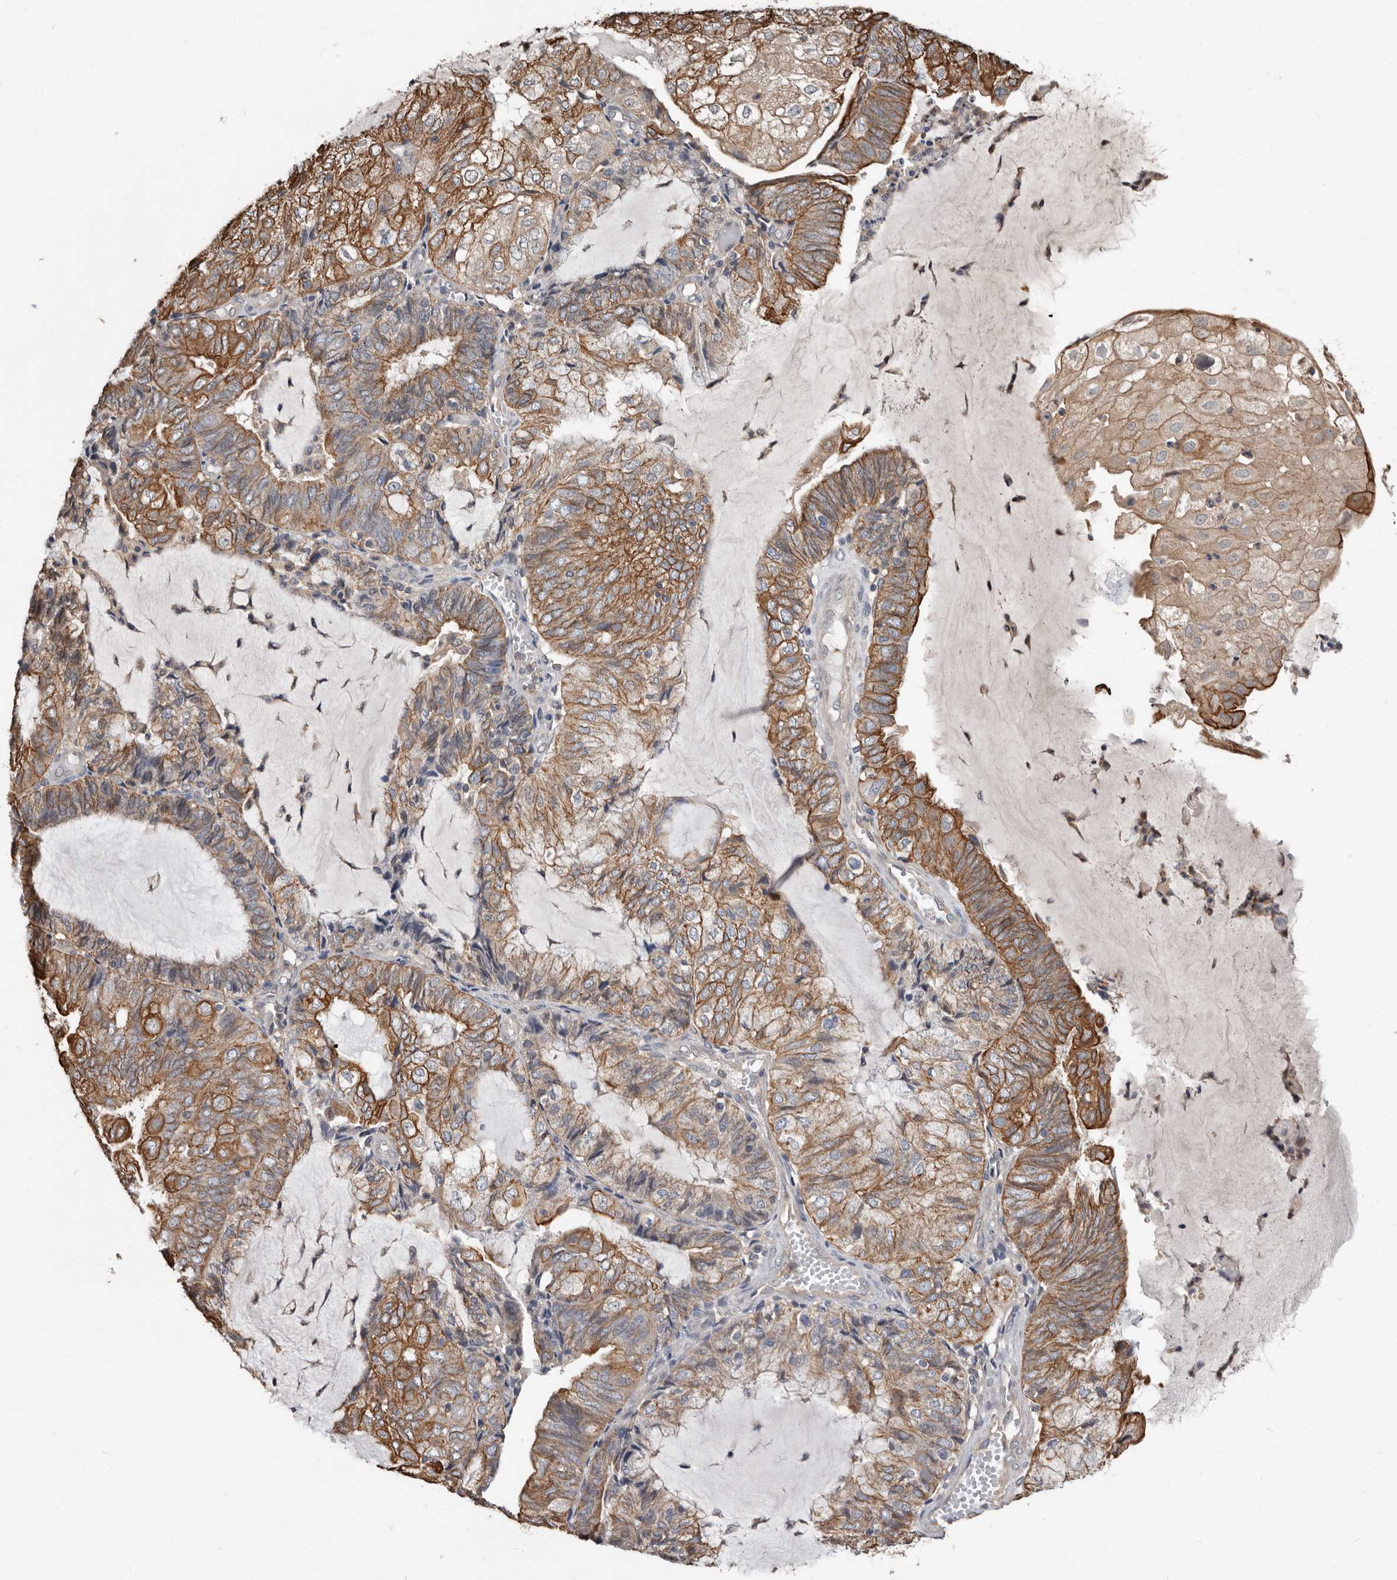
{"staining": {"intensity": "moderate", "quantity": ">75%", "location": "cytoplasmic/membranous"}, "tissue": "endometrial cancer", "cell_type": "Tumor cells", "image_type": "cancer", "snomed": [{"axis": "morphology", "description": "Adenocarcinoma, NOS"}, {"axis": "topography", "description": "Endometrium"}], "caption": "About >75% of tumor cells in endometrial adenocarcinoma demonstrate moderate cytoplasmic/membranous protein staining as visualized by brown immunohistochemical staining.", "gene": "MRPL18", "patient": {"sex": "female", "age": 81}}